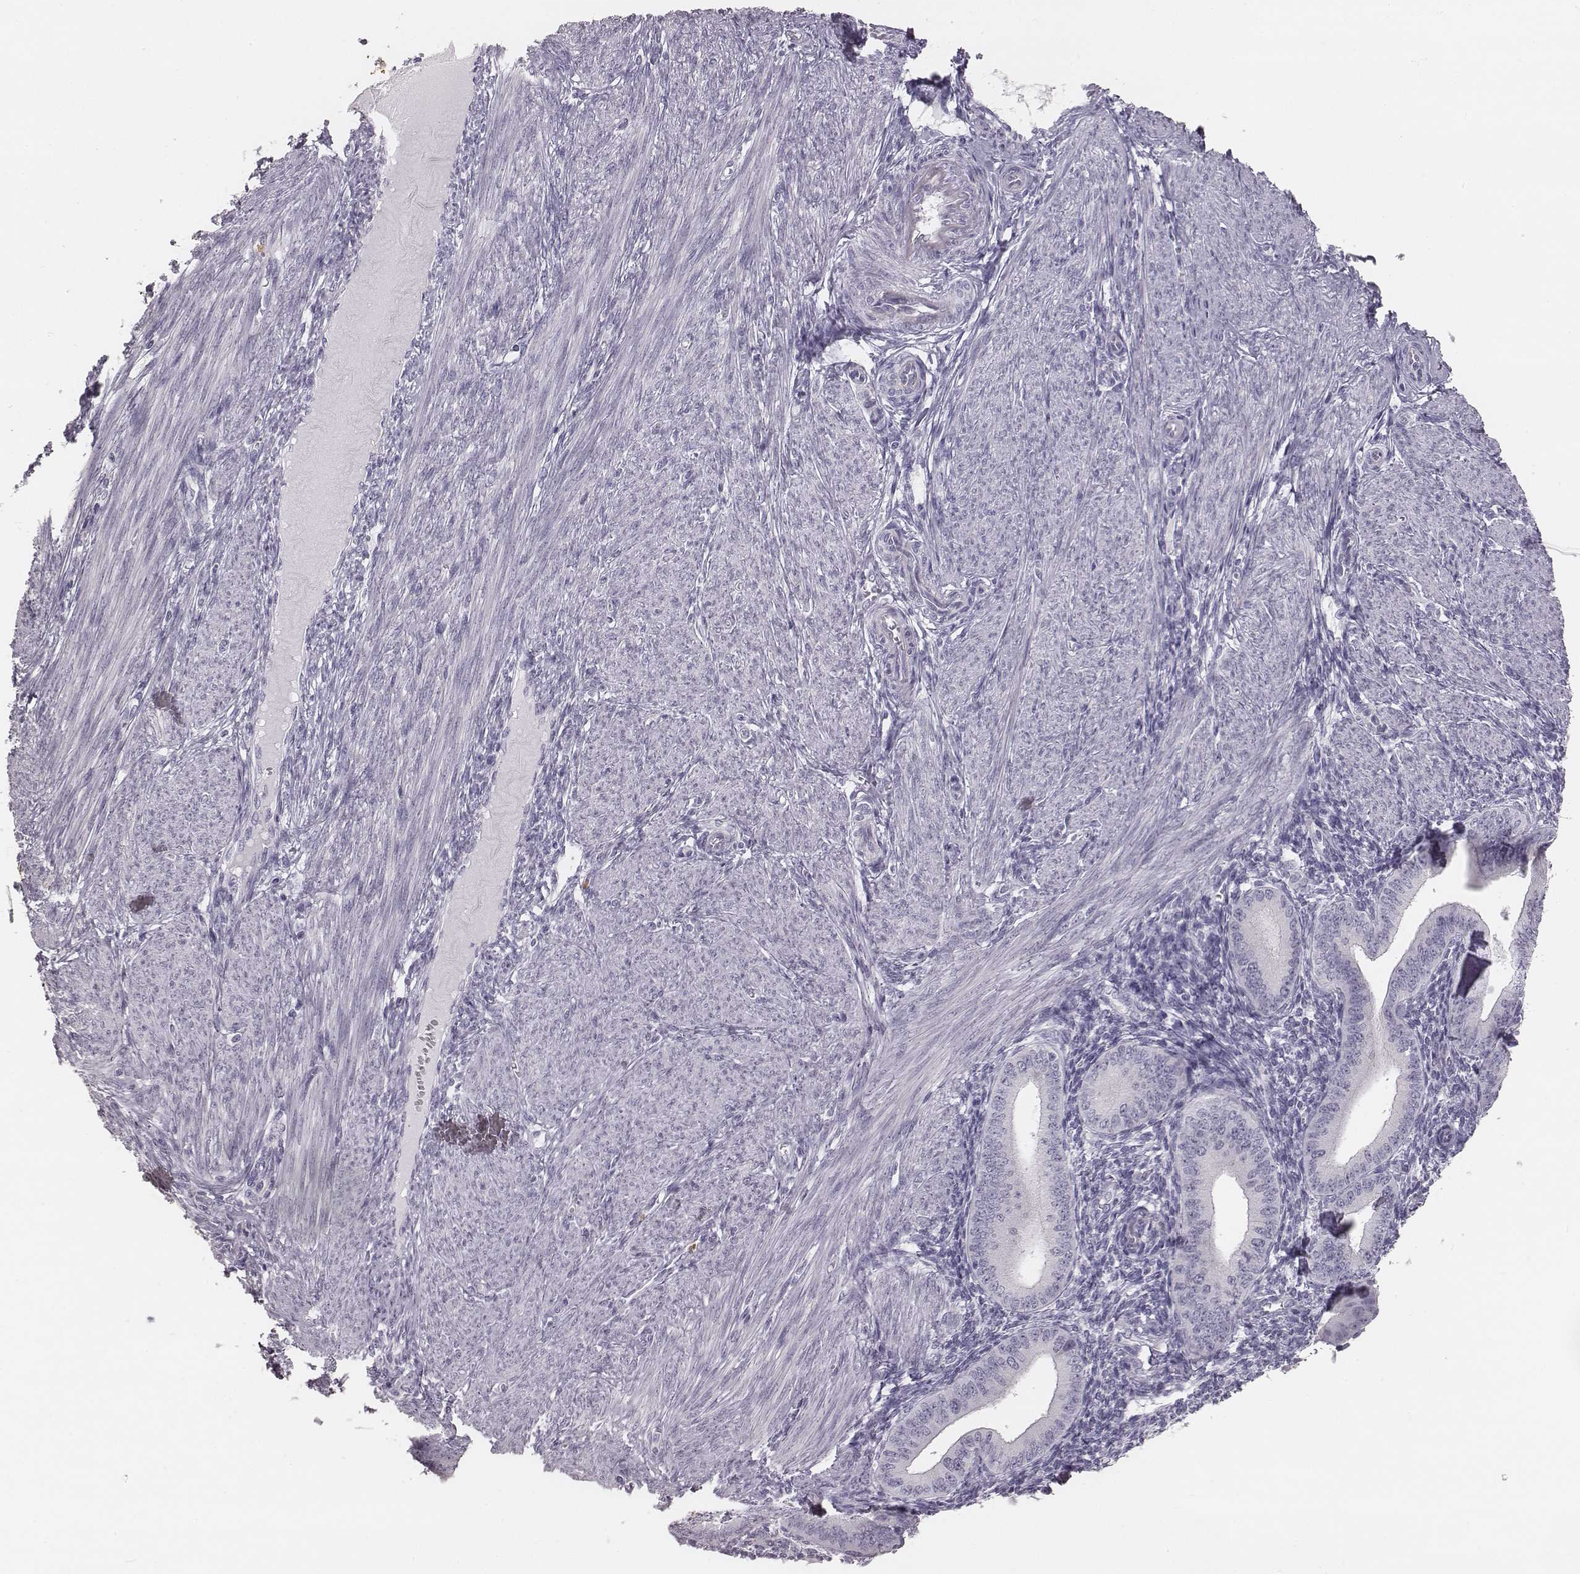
{"staining": {"intensity": "negative", "quantity": "none", "location": "none"}, "tissue": "endometrium", "cell_type": "Cells in endometrial stroma", "image_type": "normal", "snomed": [{"axis": "morphology", "description": "Normal tissue, NOS"}, {"axis": "topography", "description": "Endometrium"}], "caption": "An IHC micrograph of benign endometrium is shown. There is no staining in cells in endometrial stroma of endometrium. The staining was performed using DAB (3,3'-diaminobenzidine) to visualize the protein expression in brown, while the nuclei were stained in blue with hematoxylin (Magnification: 20x).", "gene": "KCNJ12", "patient": {"sex": "female", "age": 39}}